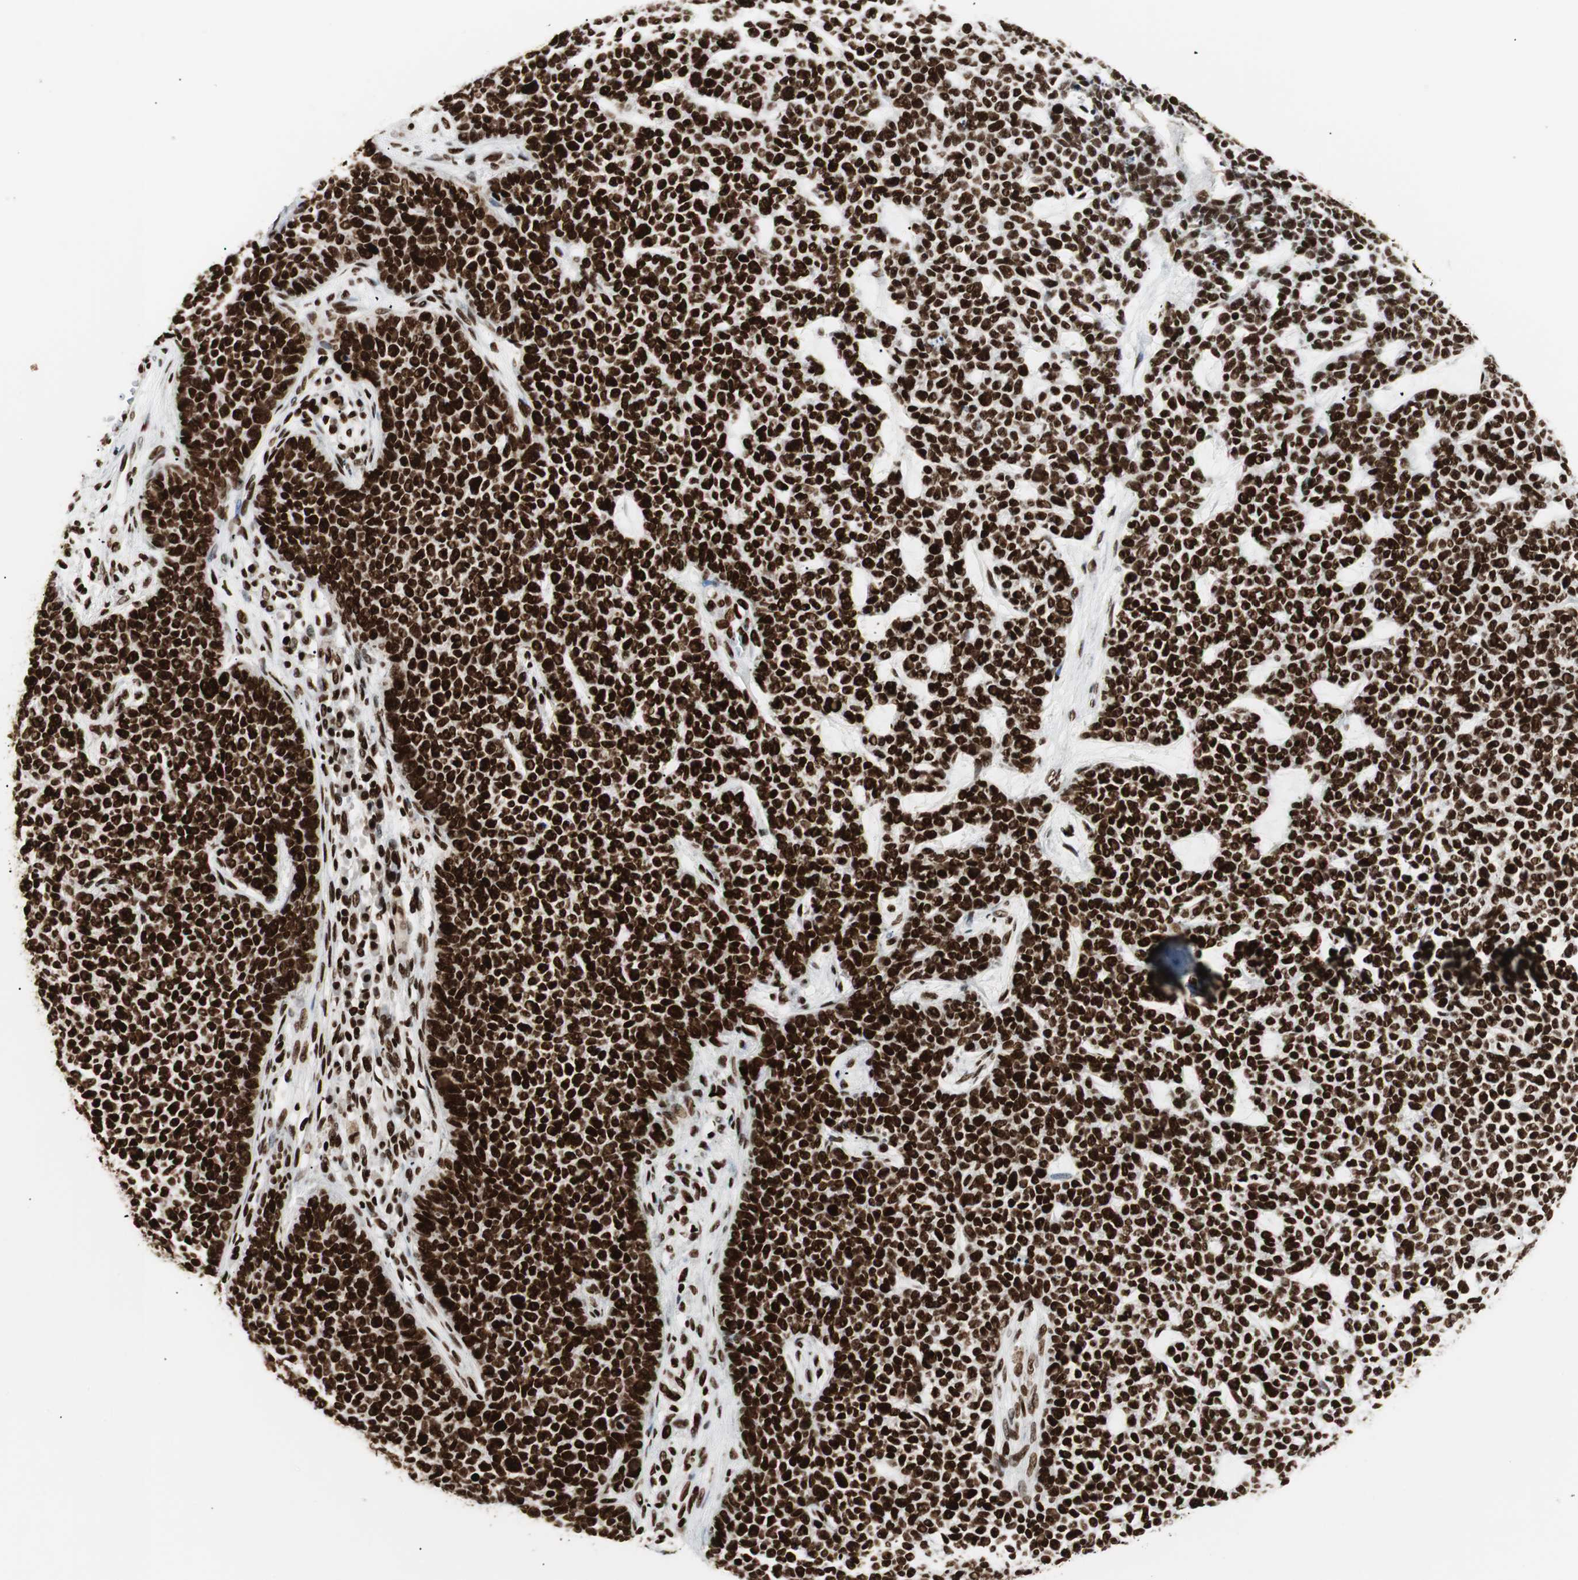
{"staining": {"intensity": "strong", "quantity": ">75%", "location": "nuclear"}, "tissue": "skin cancer", "cell_type": "Tumor cells", "image_type": "cancer", "snomed": [{"axis": "morphology", "description": "Basal cell carcinoma"}, {"axis": "topography", "description": "Skin"}], "caption": "Immunohistochemical staining of human skin cancer shows high levels of strong nuclear protein staining in about >75% of tumor cells. Using DAB (3,3'-diaminobenzidine) (brown) and hematoxylin (blue) stains, captured at high magnification using brightfield microscopy.", "gene": "MTA2", "patient": {"sex": "female", "age": 84}}